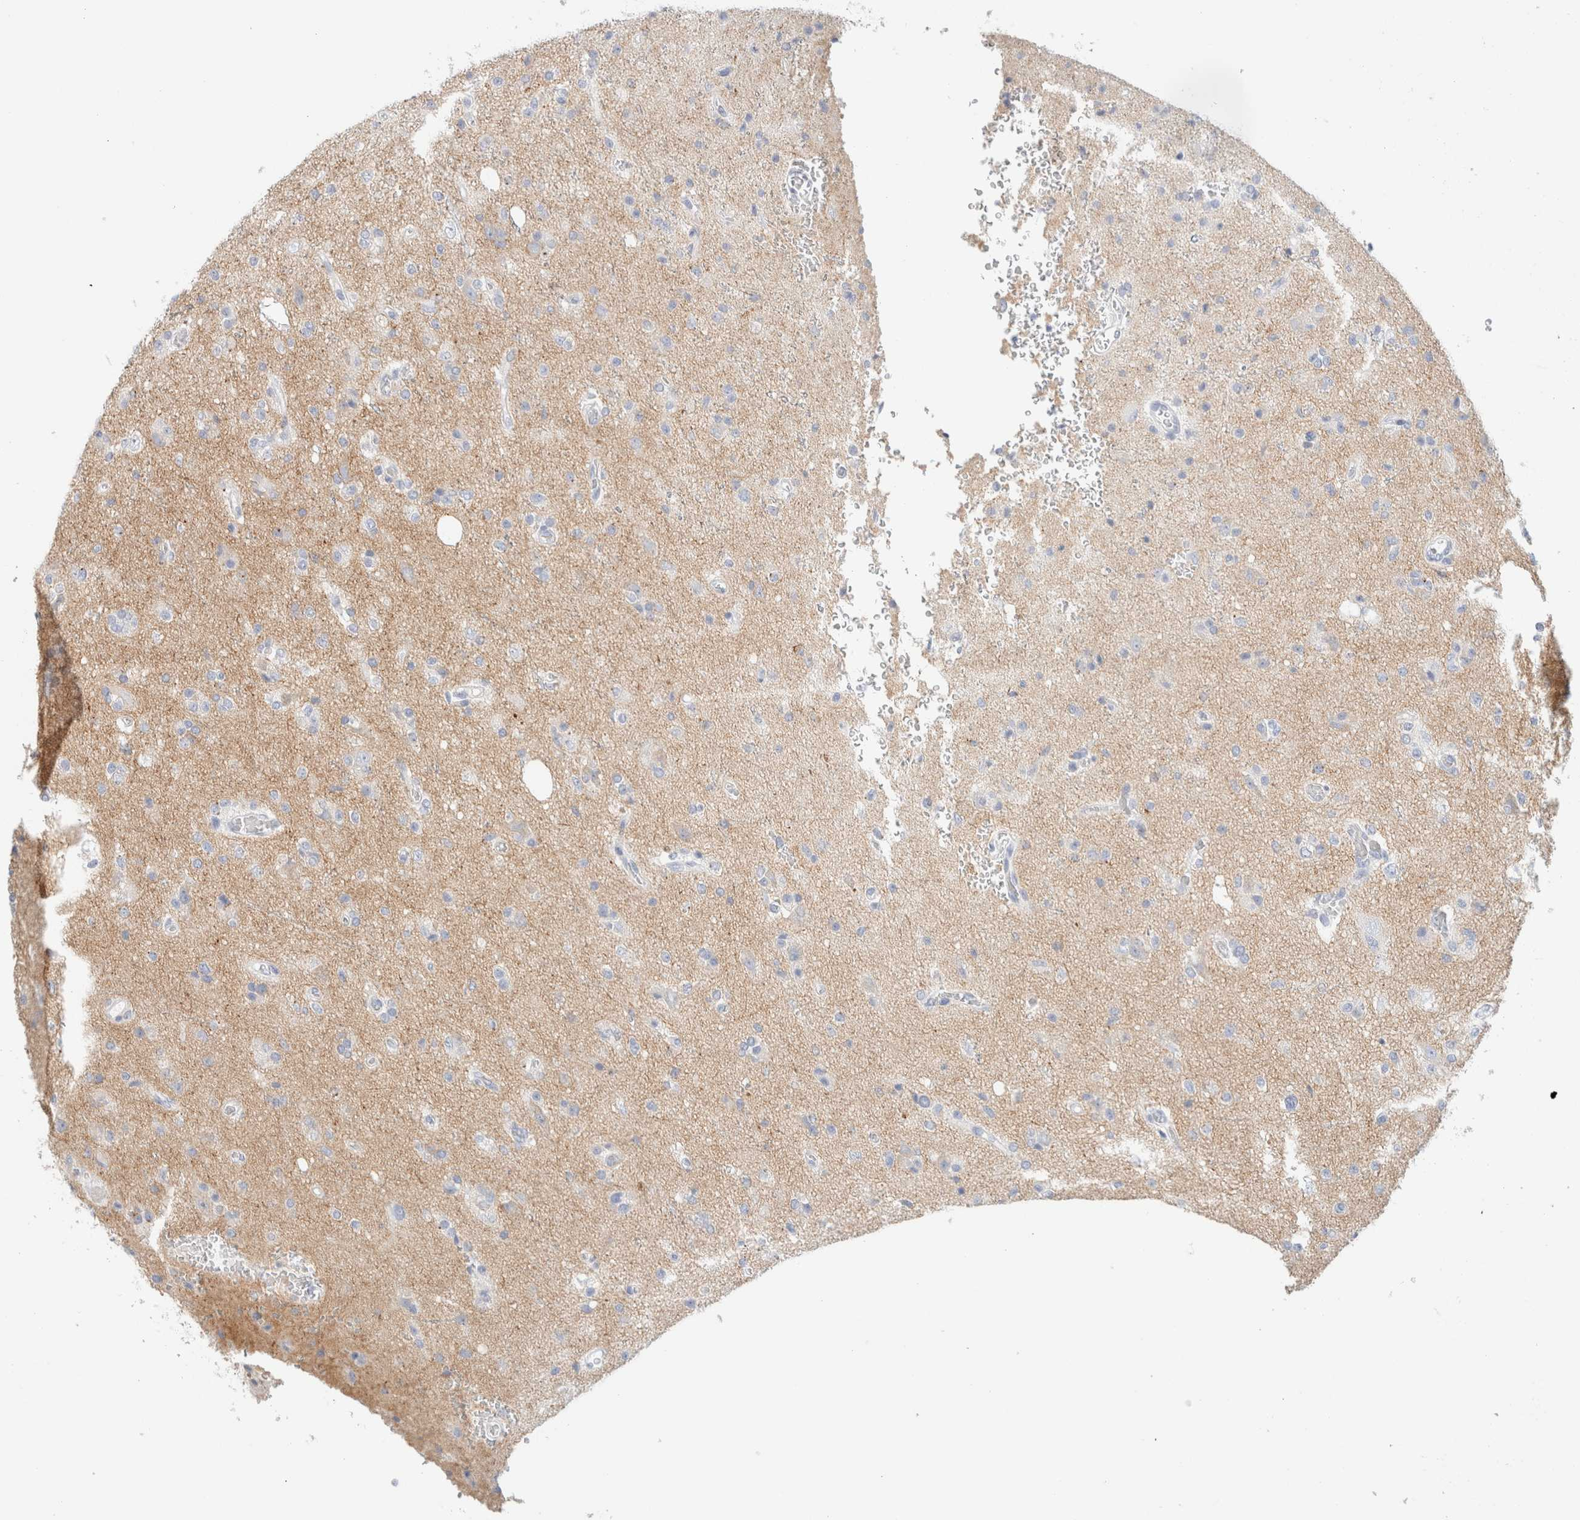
{"staining": {"intensity": "negative", "quantity": "none", "location": "none"}, "tissue": "glioma", "cell_type": "Tumor cells", "image_type": "cancer", "snomed": [{"axis": "morphology", "description": "Glioma, malignant, High grade"}, {"axis": "topography", "description": "Brain"}], "caption": "Photomicrograph shows no significant protein expression in tumor cells of glioma.", "gene": "HEXD", "patient": {"sex": "male", "age": 47}}